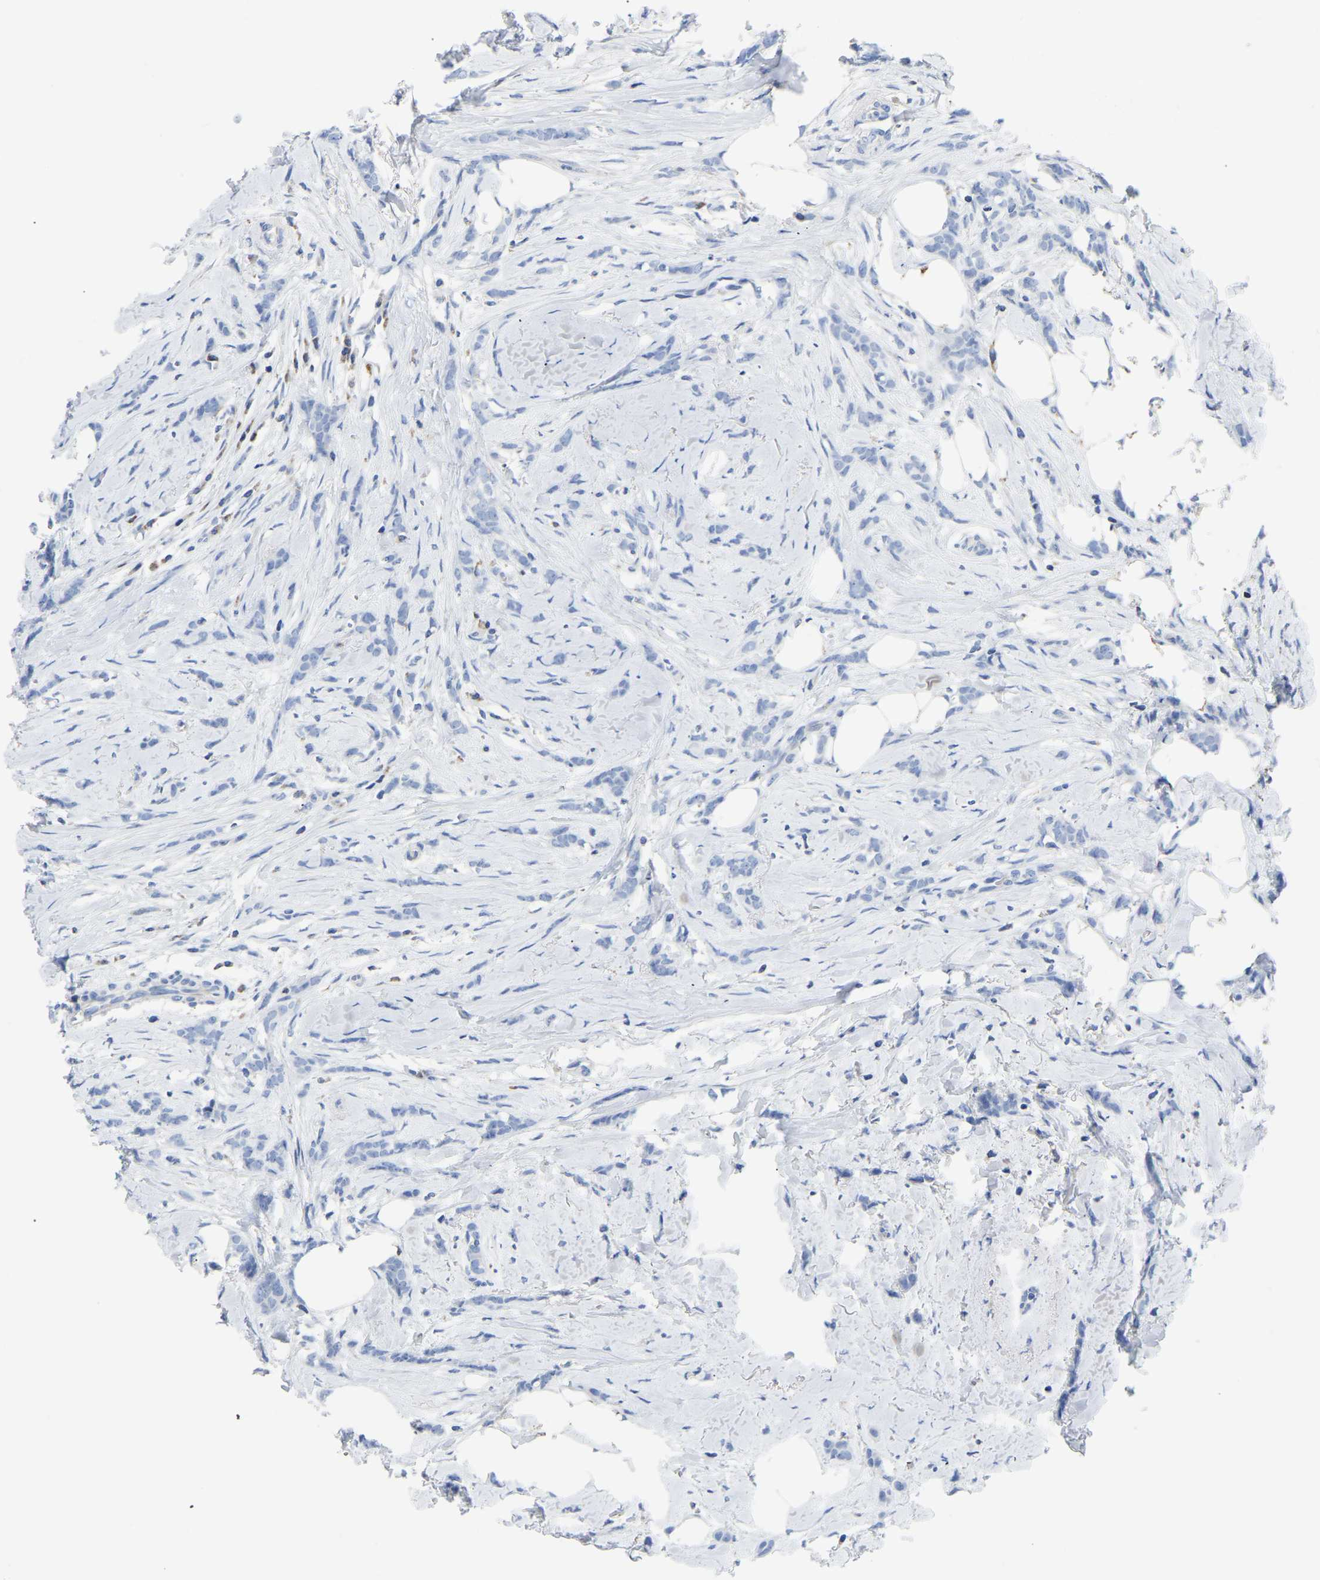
{"staining": {"intensity": "negative", "quantity": "none", "location": "none"}, "tissue": "breast cancer", "cell_type": "Tumor cells", "image_type": "cancer", "snomed": [{"axis": "morphology", "description": "Lobular carcinoma, in situ"}, {"axis": "morphology", "description": "Lobular carcinoma"}, {"axis": "topography", "description": "Breast"}], "caption": "The photomicrograph shows no significant staining in tumor cells of breast cancer.", "gene": "ETFA", "patient": {"sex": "female", "age": 41}}